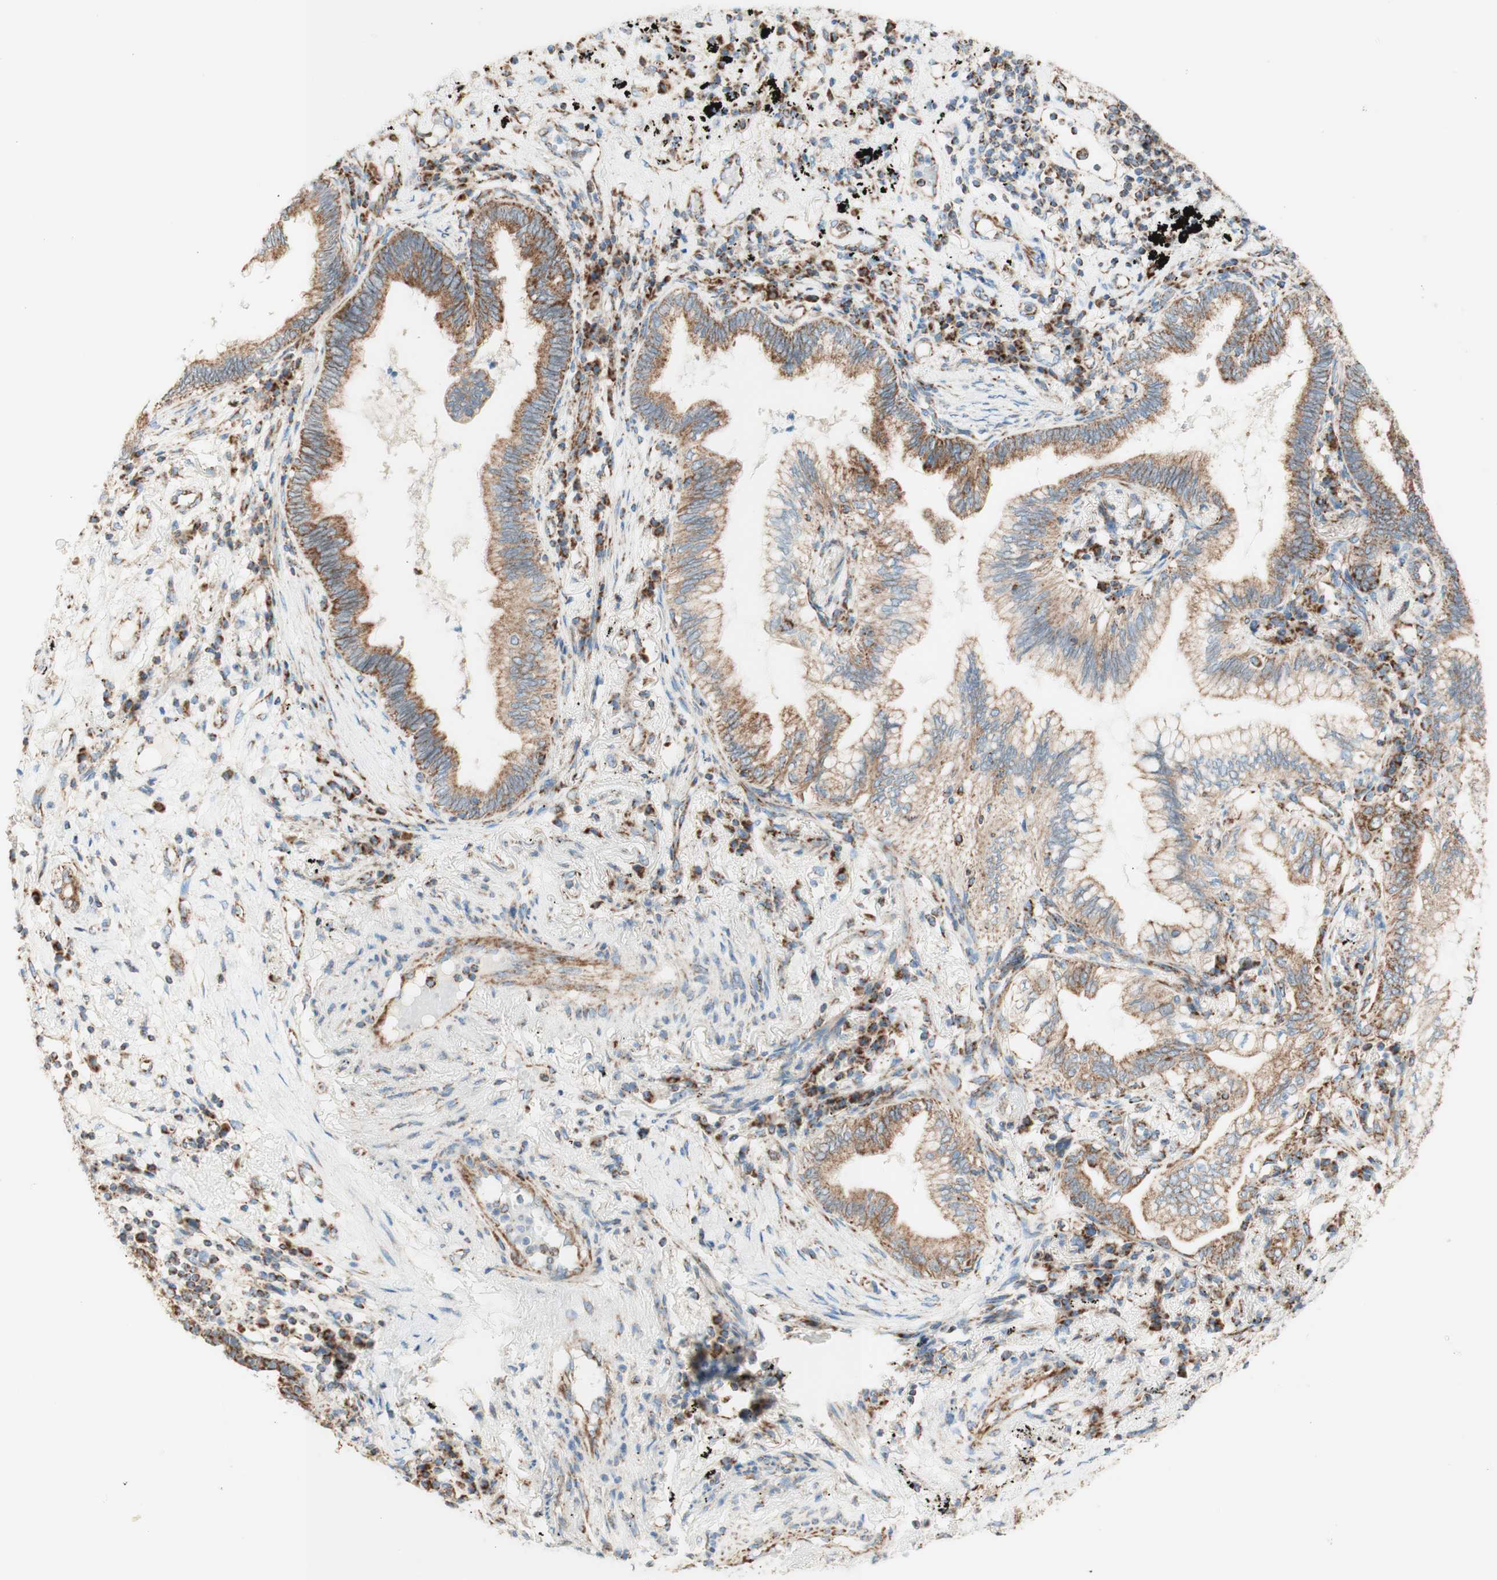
{"staining": {"intensity": "moderate", "quantity": ">75%", "location": "cytoplasmic/membranous"}, "tissue": "lung cancer", "cell_type": "Tumor cells", "image_type": "cancer", "snomed": [{"axis": "morphology", "description": "Normal tissue, NOS"}, {"axis": "morphology", "description": "Adenocarcinoma, NOS"}, {"axis": "topography", "description": "Bronchus"}, {"axis": "topography", "description": "Lung"}], "caption": "A high-resolution image shows immunohistochemistry (IHC) staining of lung adenocarcinoma, which shows moderate cytoplasmic/membranous positivity in approximately >75% of tumor cells.", "gene": "TOMM20", "patient": {"sex": "female", "age": 70}}